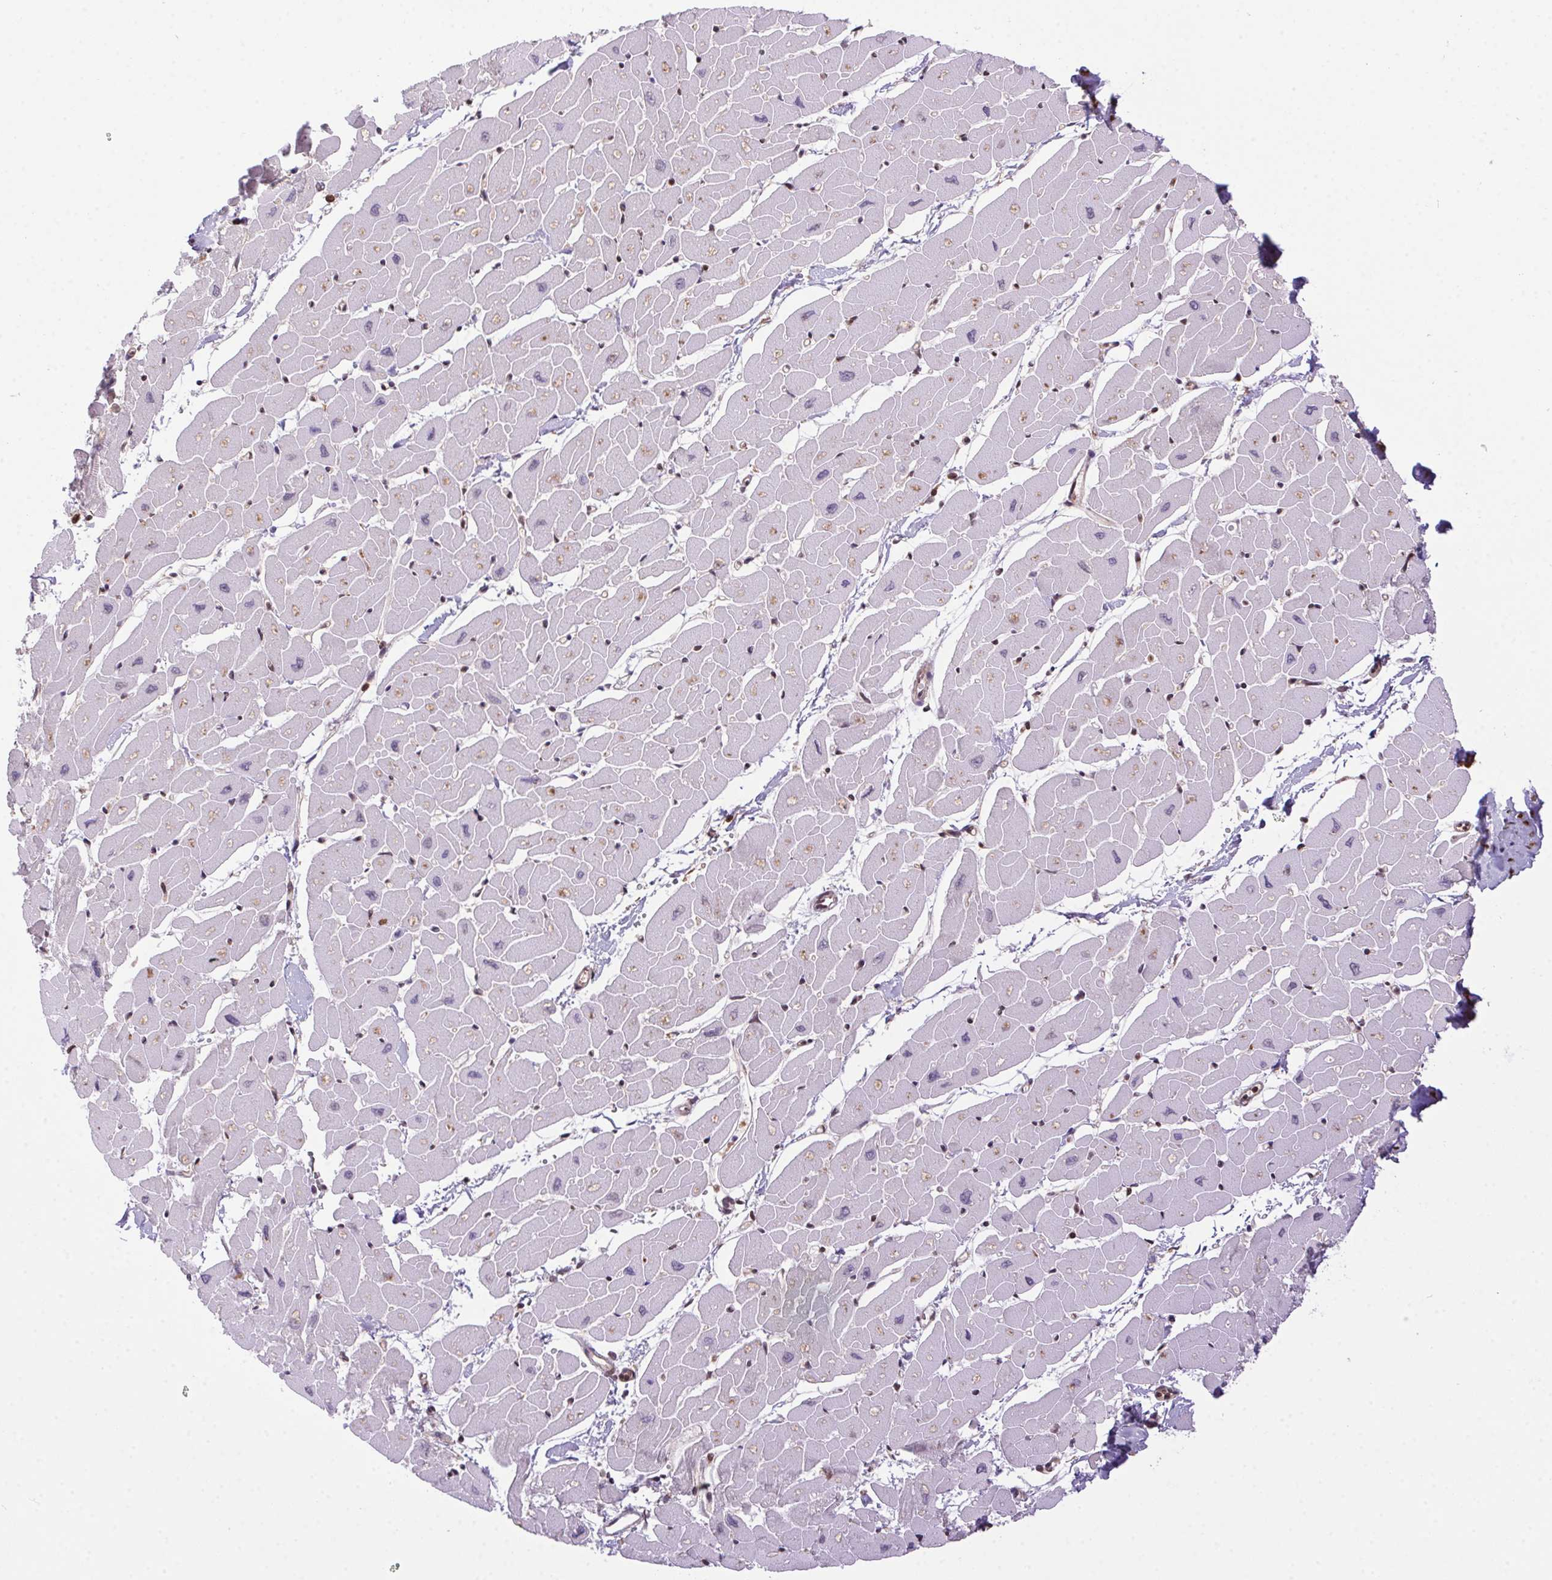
{"staining": {"intensity": "strong", "quantity": "<25%", "location": "nuclear"}, "tissue": "heart muscle", "cell_type": "Cardiomyocytes", "image_type": "normal", "snomed": [{"axis": "morphology", "description": "Normal tissue, NOS"}, {"axis": "topography", "description": "Heart"}], "caption": "Immunohistochemical staining of benign human heart muscle shows <25% levels of strong nuclear protein positivity in about <25% of cardiomyocytes.", "gene": "ZNF207", "patient": {"sex": "male", "age": 57}}